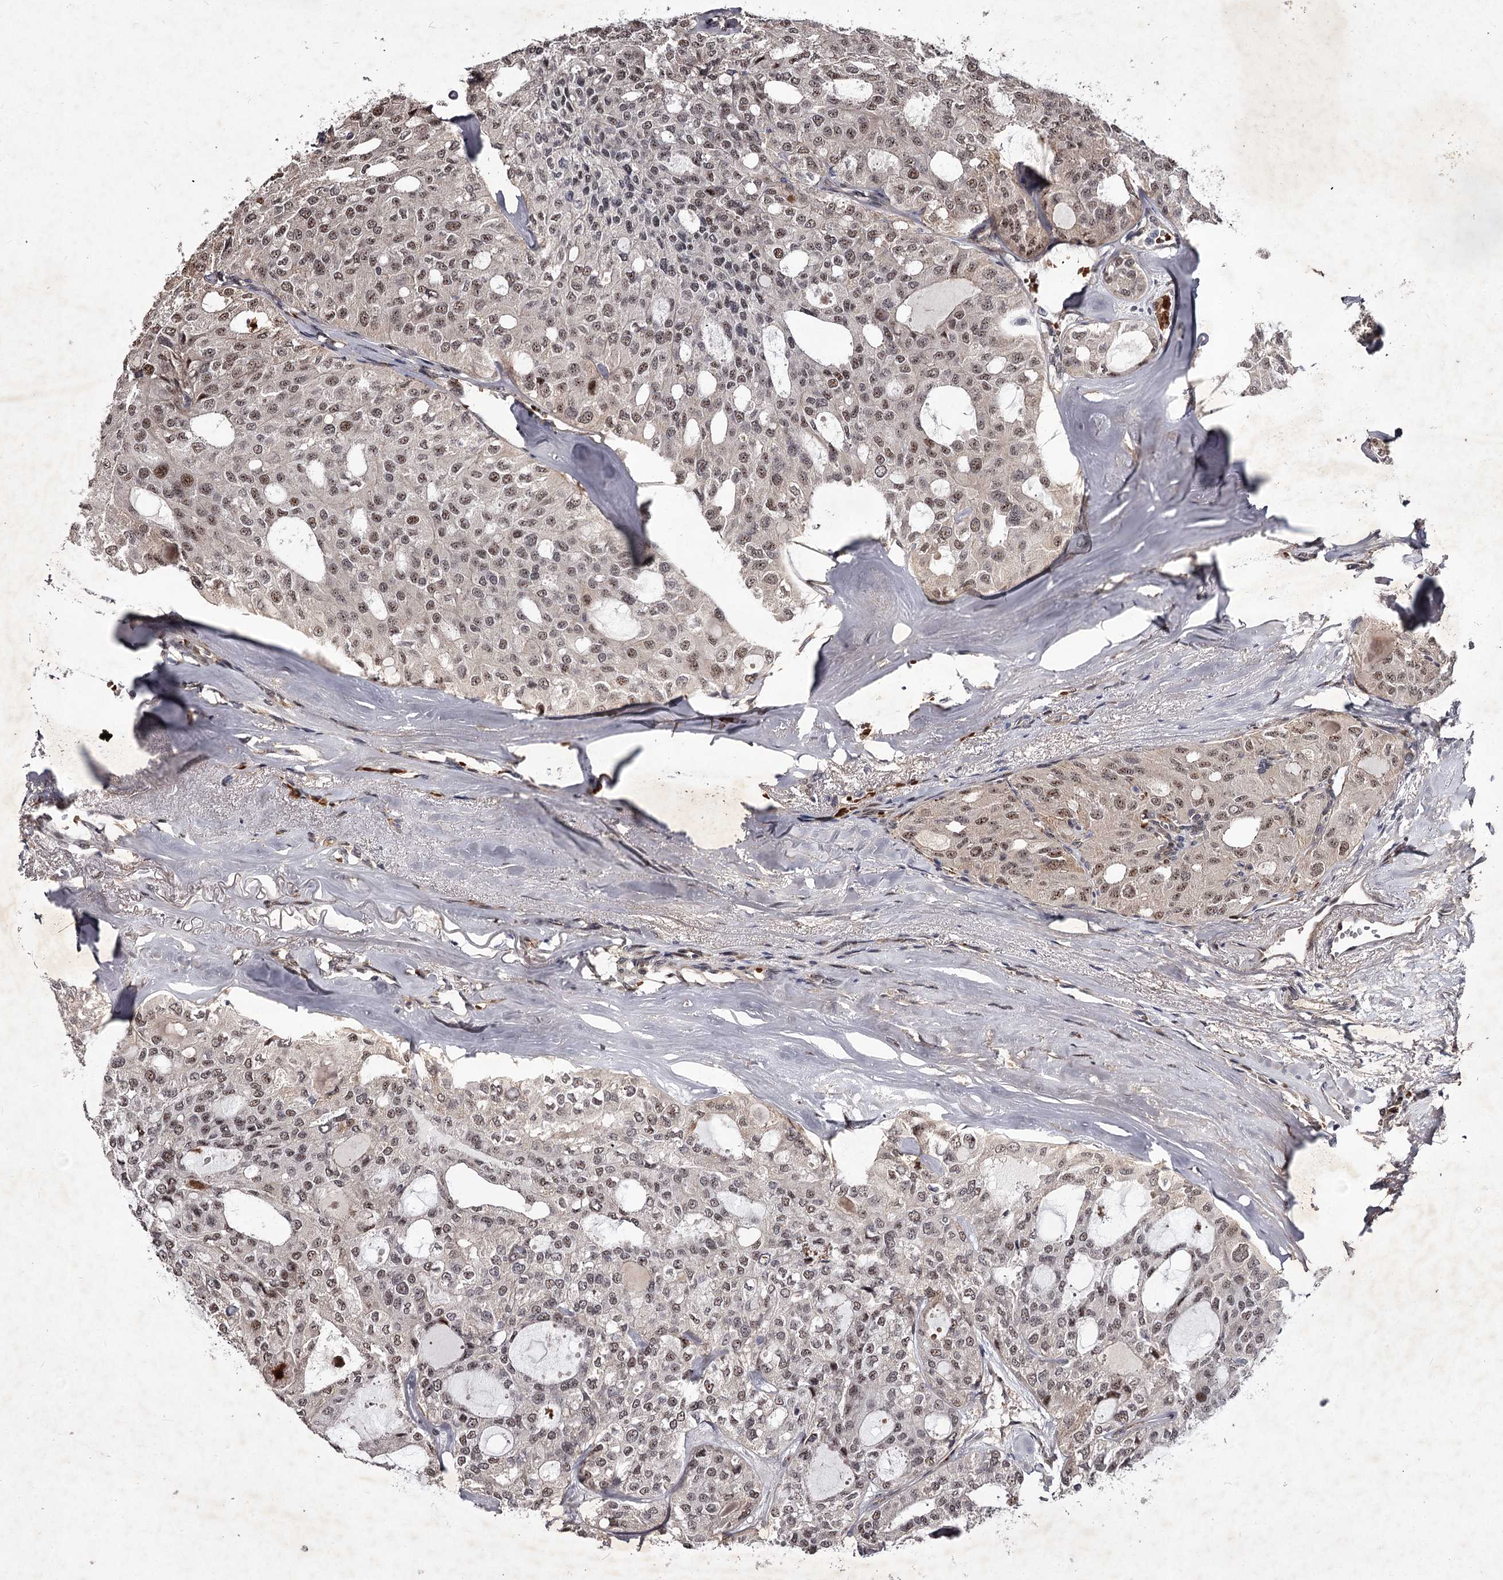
{"staining": {"intensity": "moderate", "quantity": "25%-75%", "location": "nuclear"}, "tissue": "thyroid cancer", "cell_type": "Tumor cells", "image_type": "cancer", "snomed": [{"axis": "morphology", "description": "Follicular adenoma carcinoma, NOS"}, {"axis": "topography", "description": "Thyroid gland"}], "caption": "Thyroid cancer (follicular adenoma carcinoma) stained with a brown dye displays moderate nuclear positive staining in about 25%-75% of tumor cells.", "gene": "RNF44", "patient": {"sex": "male", "age": 75}}